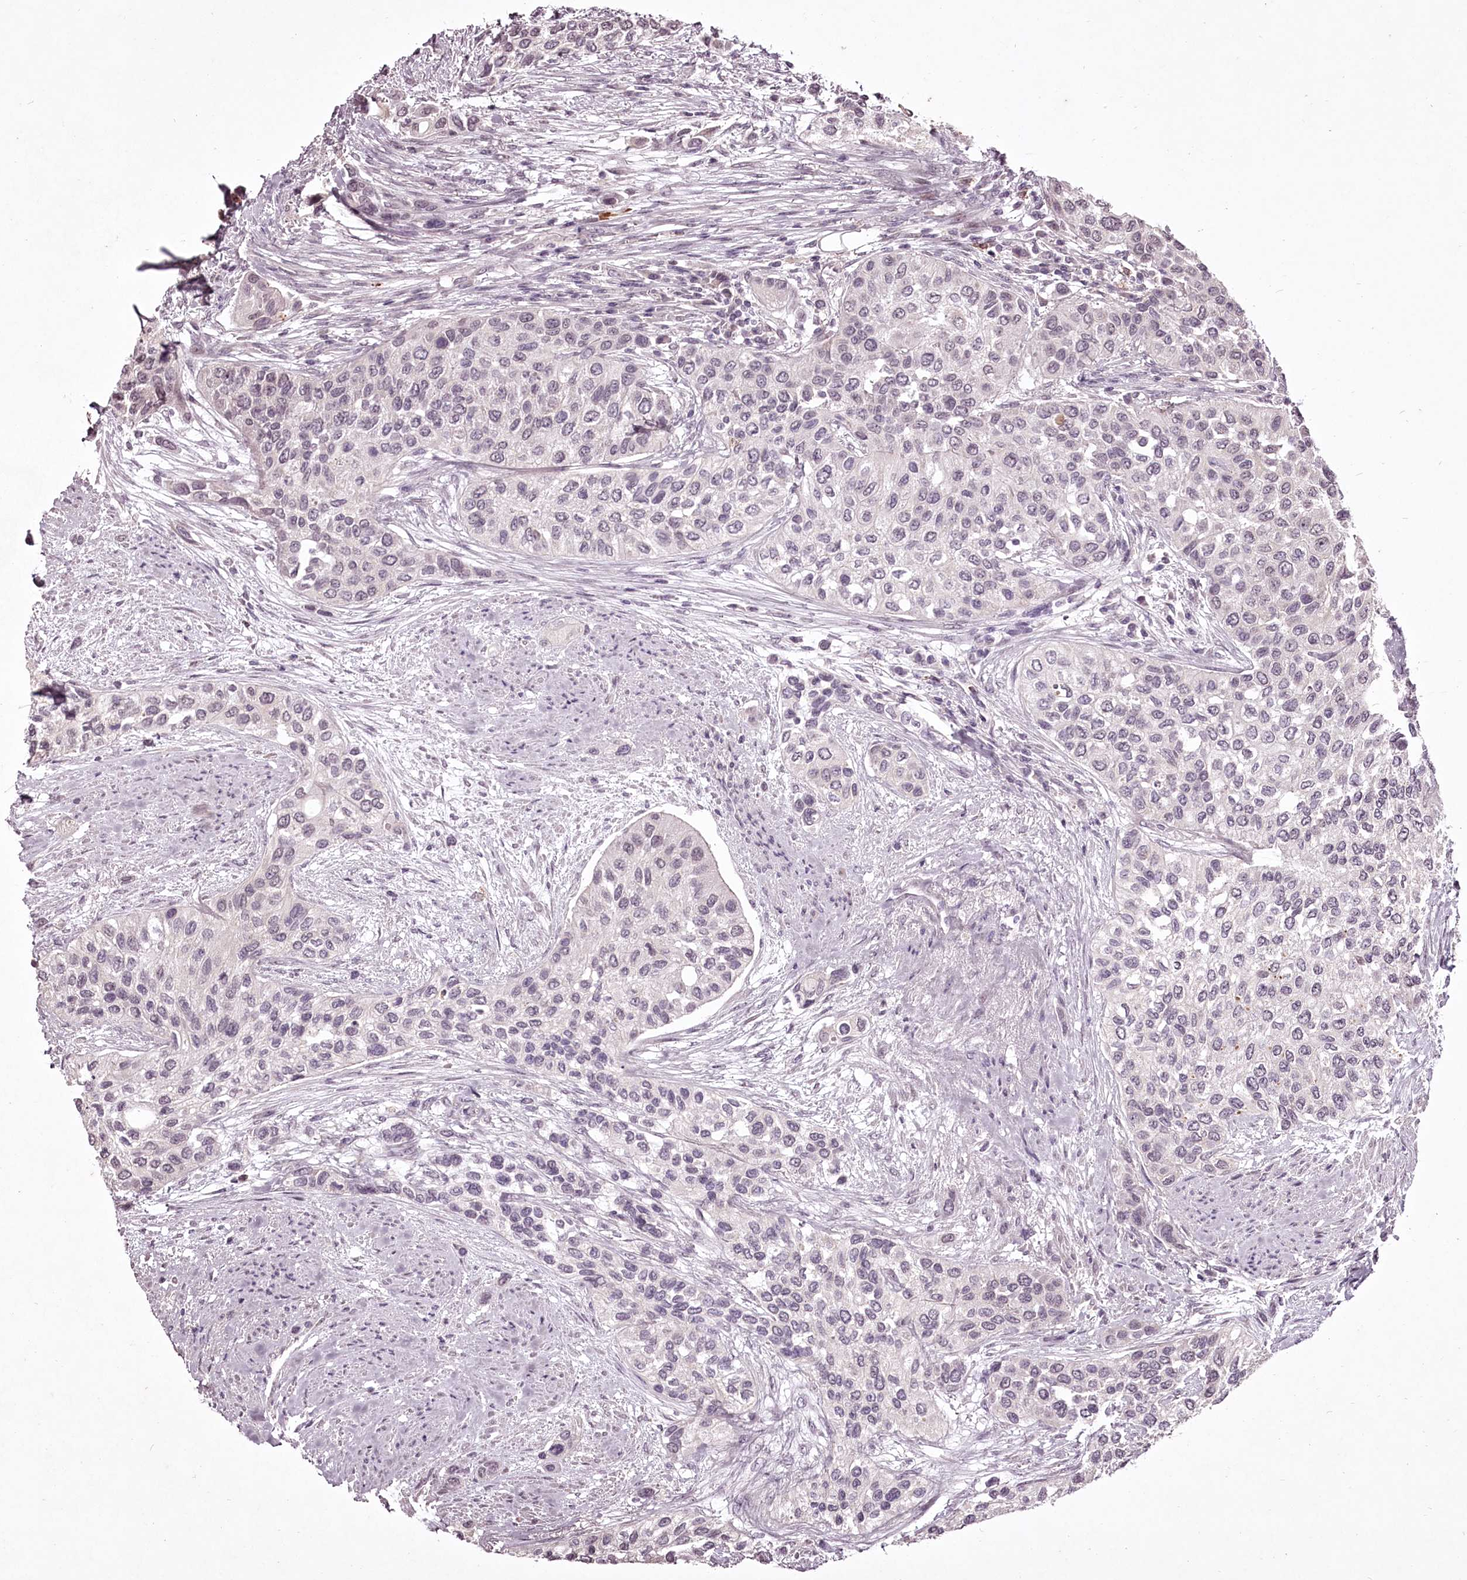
{"staining": {"intensity": "negative", "quantity": "none", "location": "none"}, "tissue": "urothelial cancer", "cell_type": "Tumor cells", "image_type": "cancer", "snomed": [{"axis": "morphology", "description": "Normal tissue, NOS"}, {"axis": "morphology", "description": "Urothelial carcinoma, High grade"}, {"axis": "topography", "description": "Vascular tissue"}, {"axis": "topography", "description": "Urinary bladder"}], "caption": "Immunohistochemistry micrograph of high-grade urothelial carcinoma stained for a protein (brown), which exhibits no positivity in tumor cells. (Stains: DAB IHC with hematoxylin counter stain, Microscopy: brightfield microscopy at high magnification).", "gene": "ADRA1D", "patient": {"sex": "female", "age": 56}}